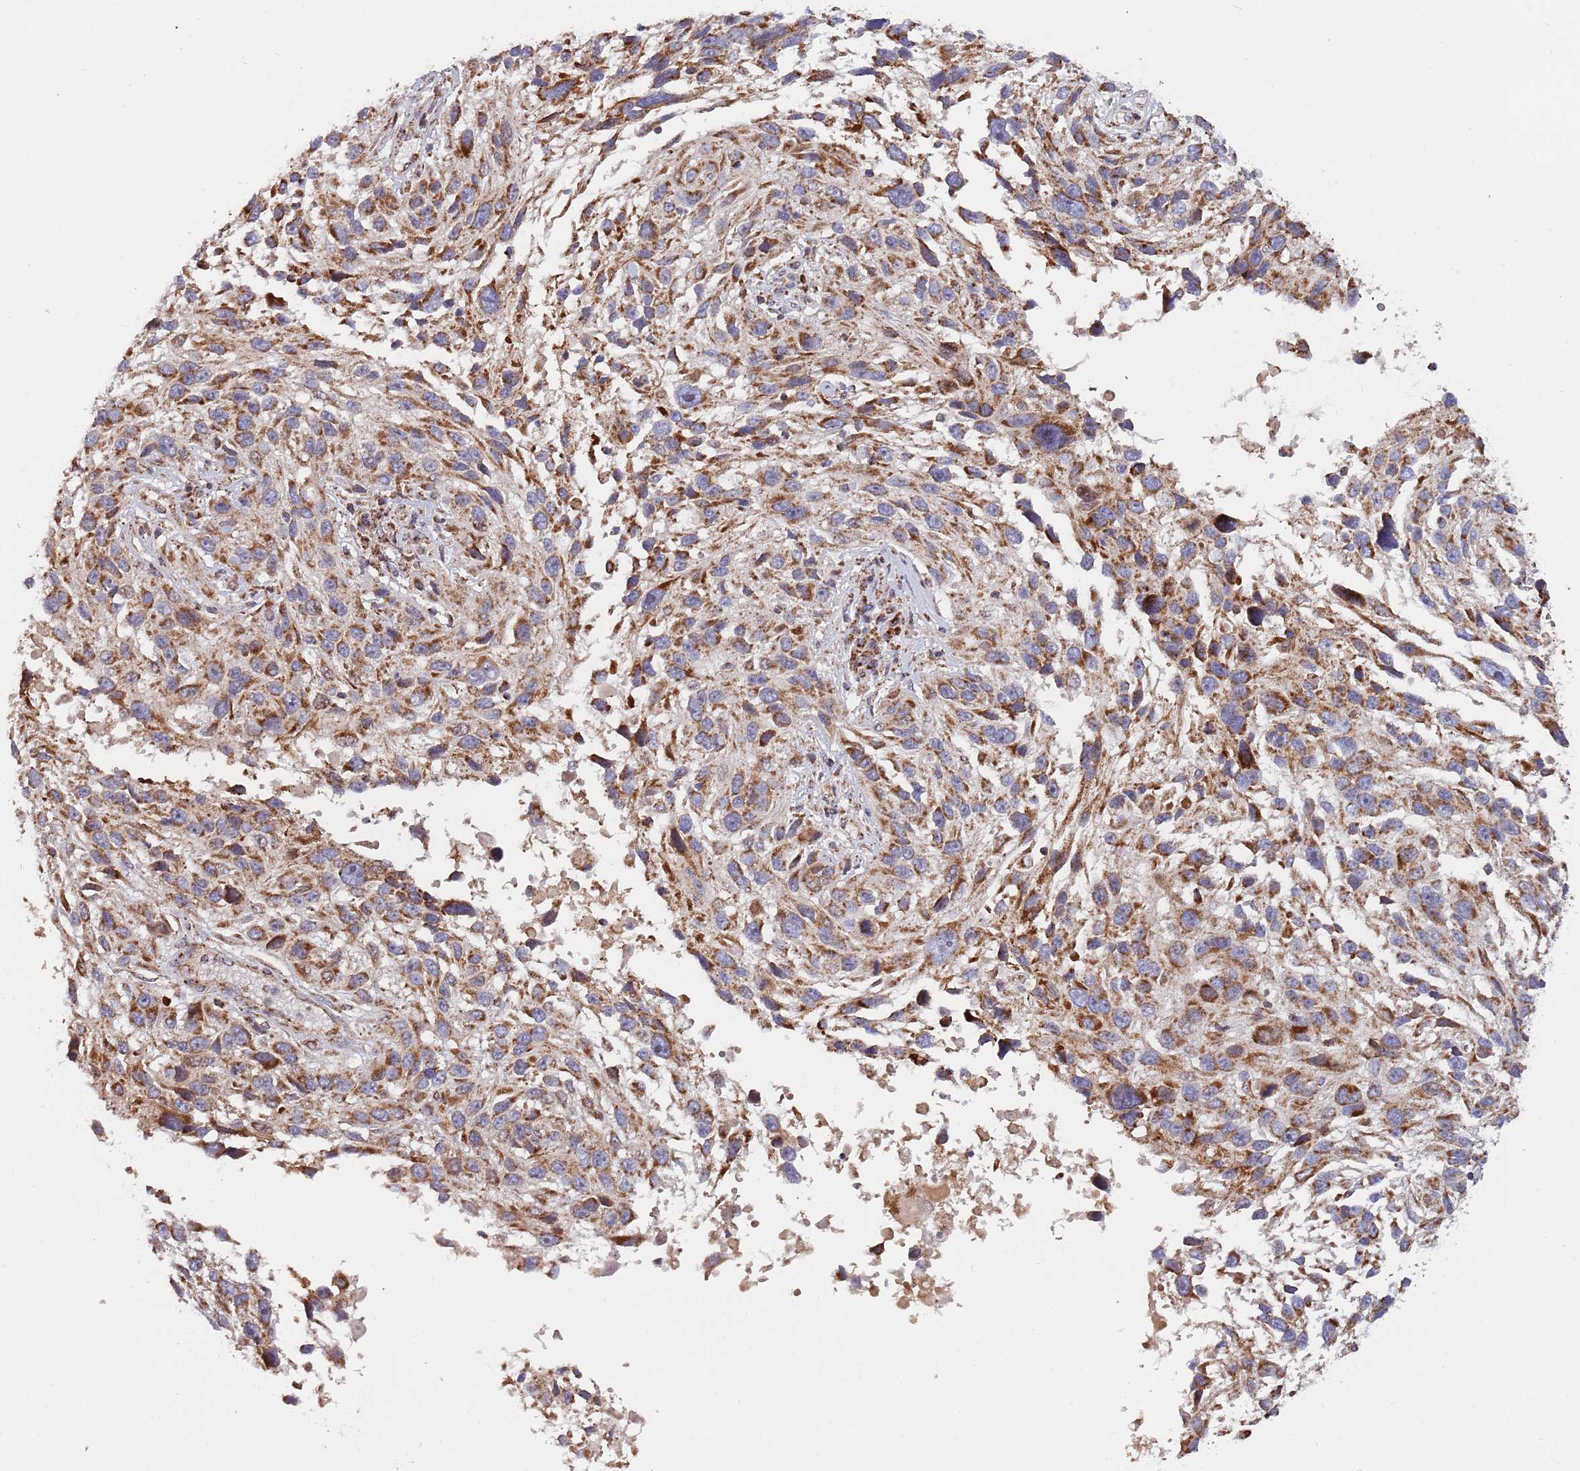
{"staining": {"intensity": "strong", "quantity": ">75%", "location": "cytoplasmic/membranous"}, "tissue": "melanoma", "cell_type": "Tumor cells", "image_type": "cancer", "snomed": [{"axis": "morphology", "description": "Malignant melanoma, NOS"}, {"axis": "topography", "description": "Skin"}], "caption": "Malignant melanoma stained with DAB (3,3'-diaminobenzidine) IHC displays high levels of strong cytoplasmic/membranous staining in about >75% of tumor cells.", "gene": "ATP5PD", "patient": {"sex": "male", "age": 53}}